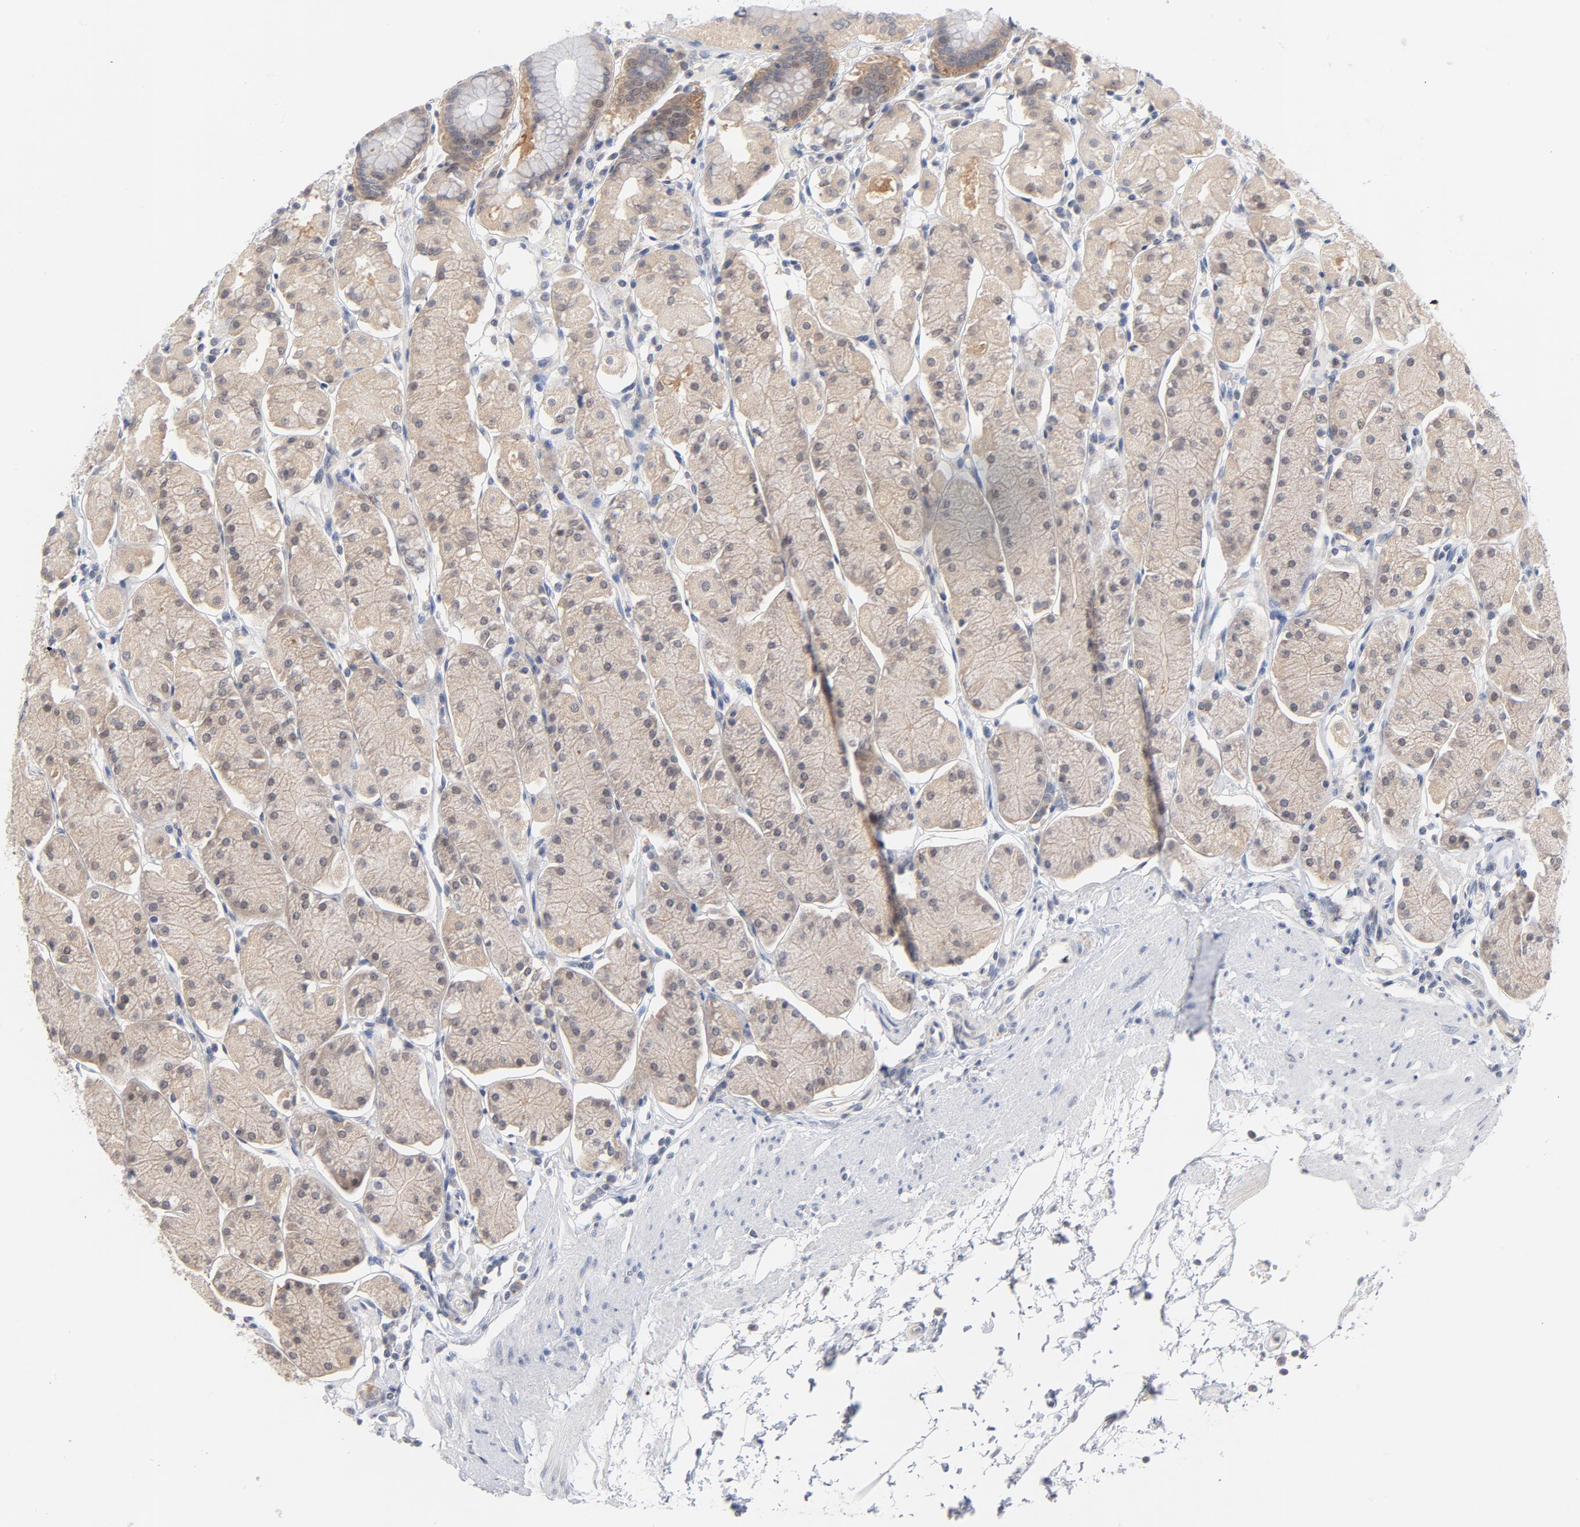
{"staining": {"intensity": "weak", "quantity": "25%-75%", "location": "cytoplasmic/membranous"}, "tissue": "stomach", "cell_type": "Glandular cells", "image_type": "normal", "snomed": [{"axis": "morphology", "description": "Normal tissue, NOS"}, {"axis": "topography", "description": "Stomach, upper"}, {"axis": "topography", "description": "Stomach"}], "caption": "Stomach stained with immunohistochemistry (IHC) displays weak cytoplasmic/membranous staining in approximately 25%-75% of glandular cells. (Brightfield microscopy of DAB IHC at high magnification).", "gene": "UBL4A", "patient": {"sex": "male", "age": 76}}